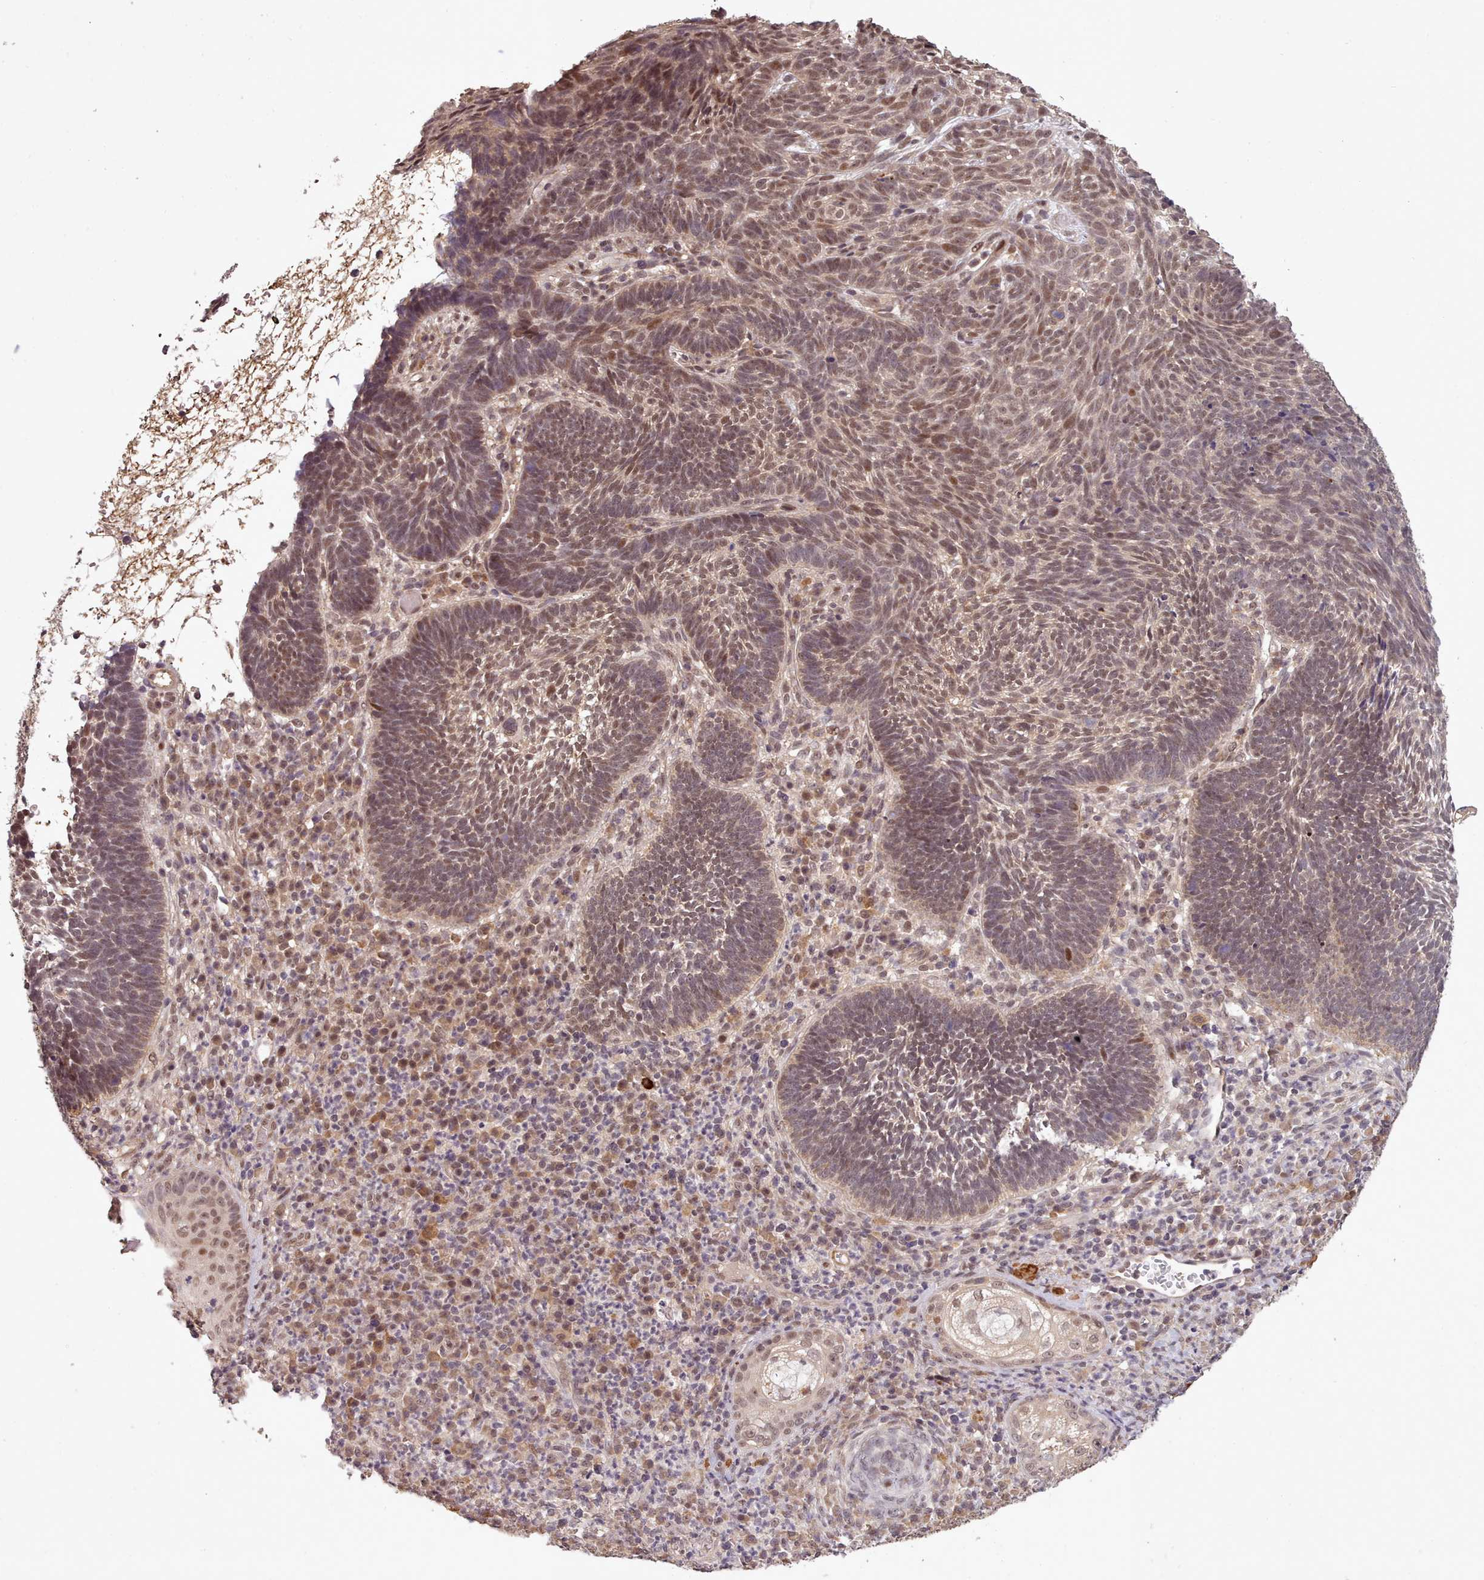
{"staining": {"intensity": "moderate", "quantity": ">75%", "location": "nuclear"}, "tissue": "skin cancer", "cell_type": "Tumor cells", "image_type": "cancer", "snomed": [{"axis": "morphology", "description": "Basal cell carcinoma"}, {"axis": "topography", "description": "Skin"}], "caption": "Immunohistochemistry (IHC) of skin cancer reveals medium levels of moderate nuclear staining in approximately >75% of tumor cells.", "gene": "CDC6", "patient": {"sex": "male", "age": 88}}